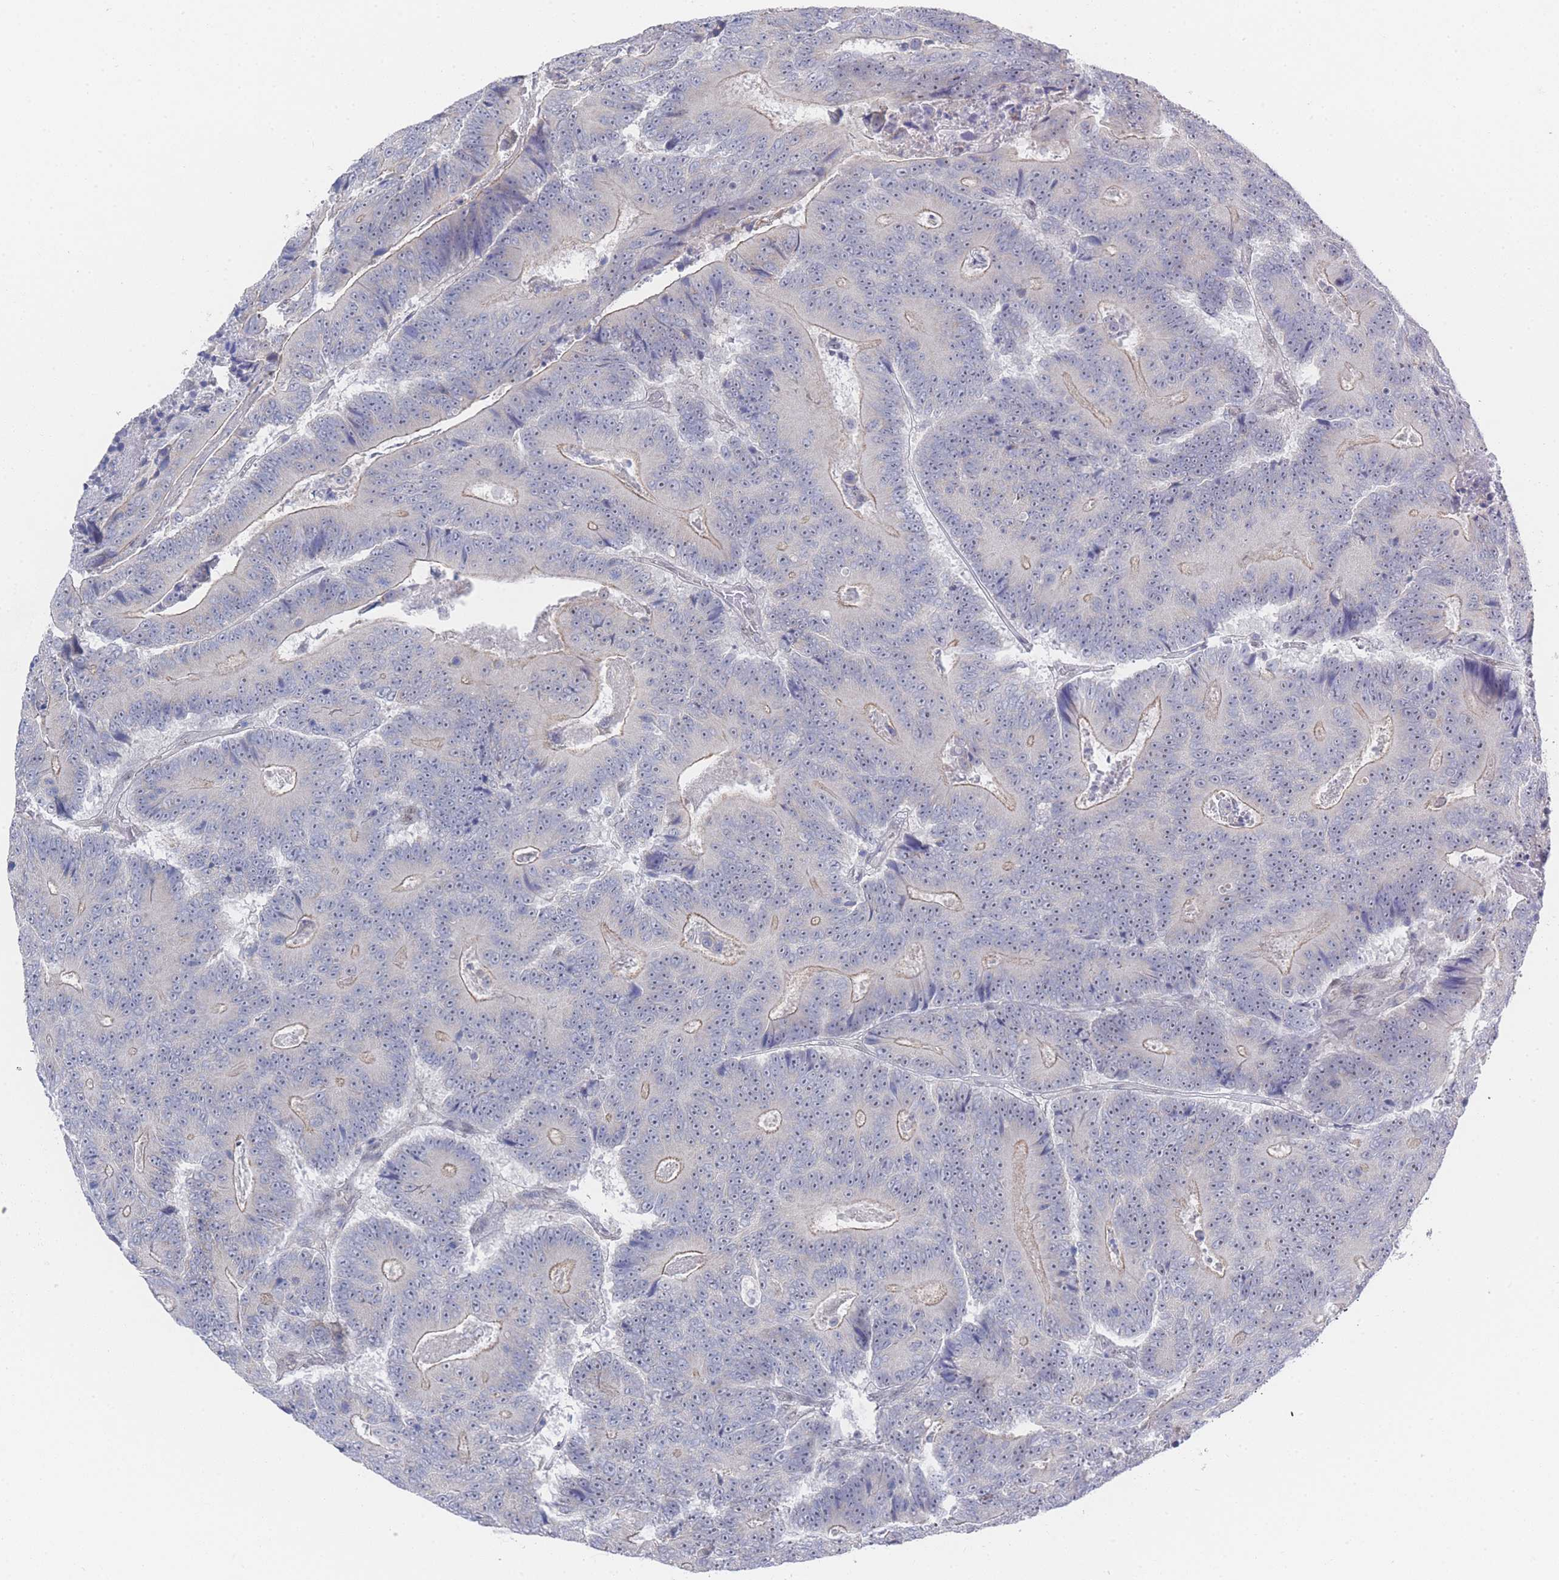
{"staining": {"intensity": "weak", "quantity": "<25%", "location": "cytoplasmic/membranous"}, "tissue": "colorectal cancer", "cell_type": "Tumor cells", "image_type": "cancer", "snomed": [{"axis": "morphology", "description": "Adenocarcinoma, NOS"}, {"axis": "topography", "description": "Colon"}], "caption": "Immunohistochemistry (IHC) of human adenocarcinoma (colorectal) shows no expression in tumor cells. The staining was performed using DAB (3,3'-diaminobenzidine) to visualize the protein expression in brown, while the nuclei were stained in blue with hematoxylin (Magnification: 20x).", "gene": "ZNF142", "patient": {"sex": "male", "age": 83}}